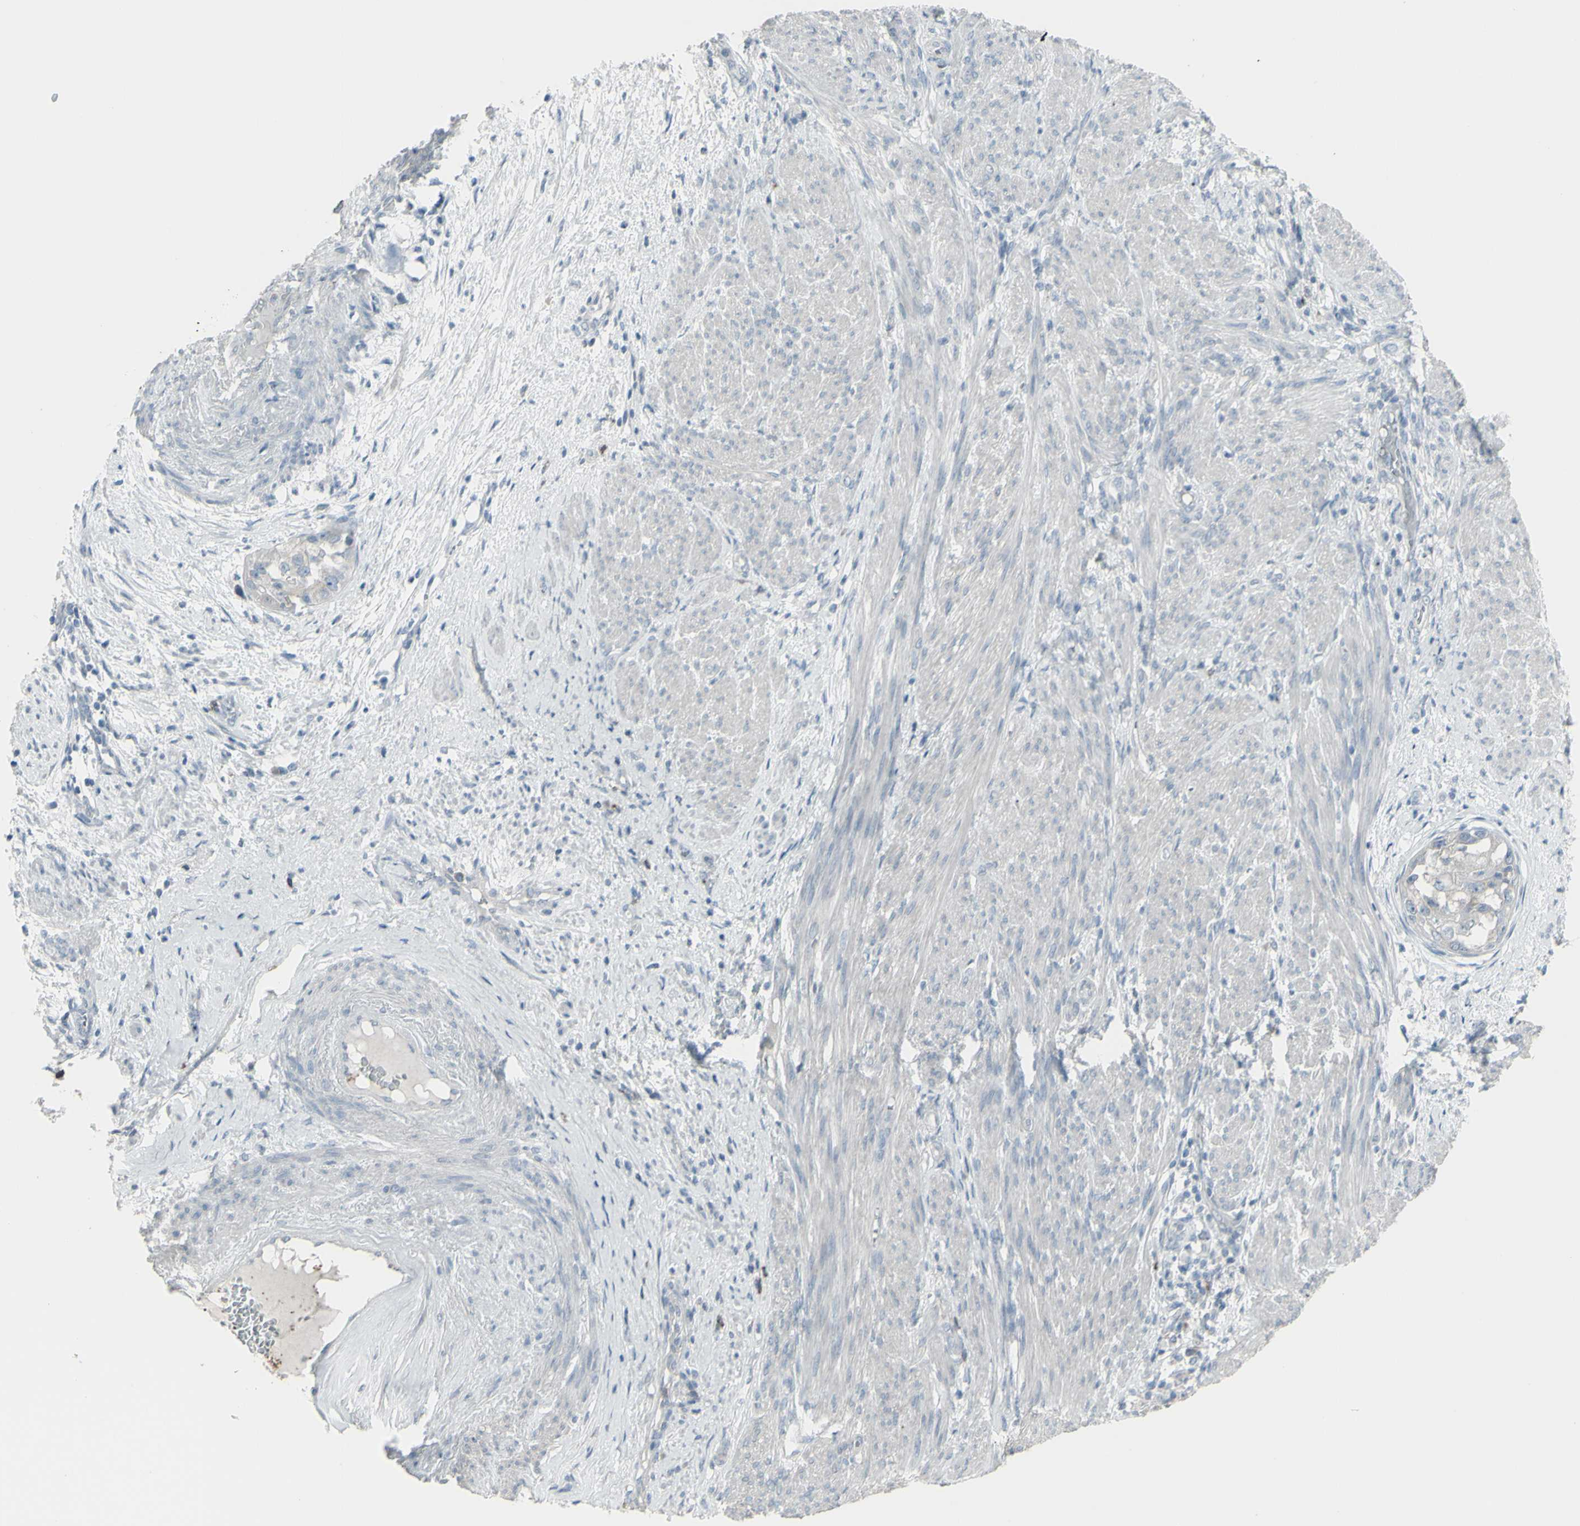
{"staining": {"intensity": "weak", "quantity": "<25%", "location": "cytoplasmic/membranous"}, "tissue": "endometrial cancer", "cell_type": "Tumor cells", "image_type": "cancer", "snomed": [{"axis": "morphology", "description": "Adenocarcinoma, NOS"}, {"axis": "topography", "description": "Endometrium"}], "caption": "Tumor cells are negative for protein expression in human adenocarcinoma (endometrial). The staining is performed using DAB brown chromogen with nuclei counter-stained in using hematoxylin.", "gene": "CD79B", "patient": {"sex": "female", "age": 85}}